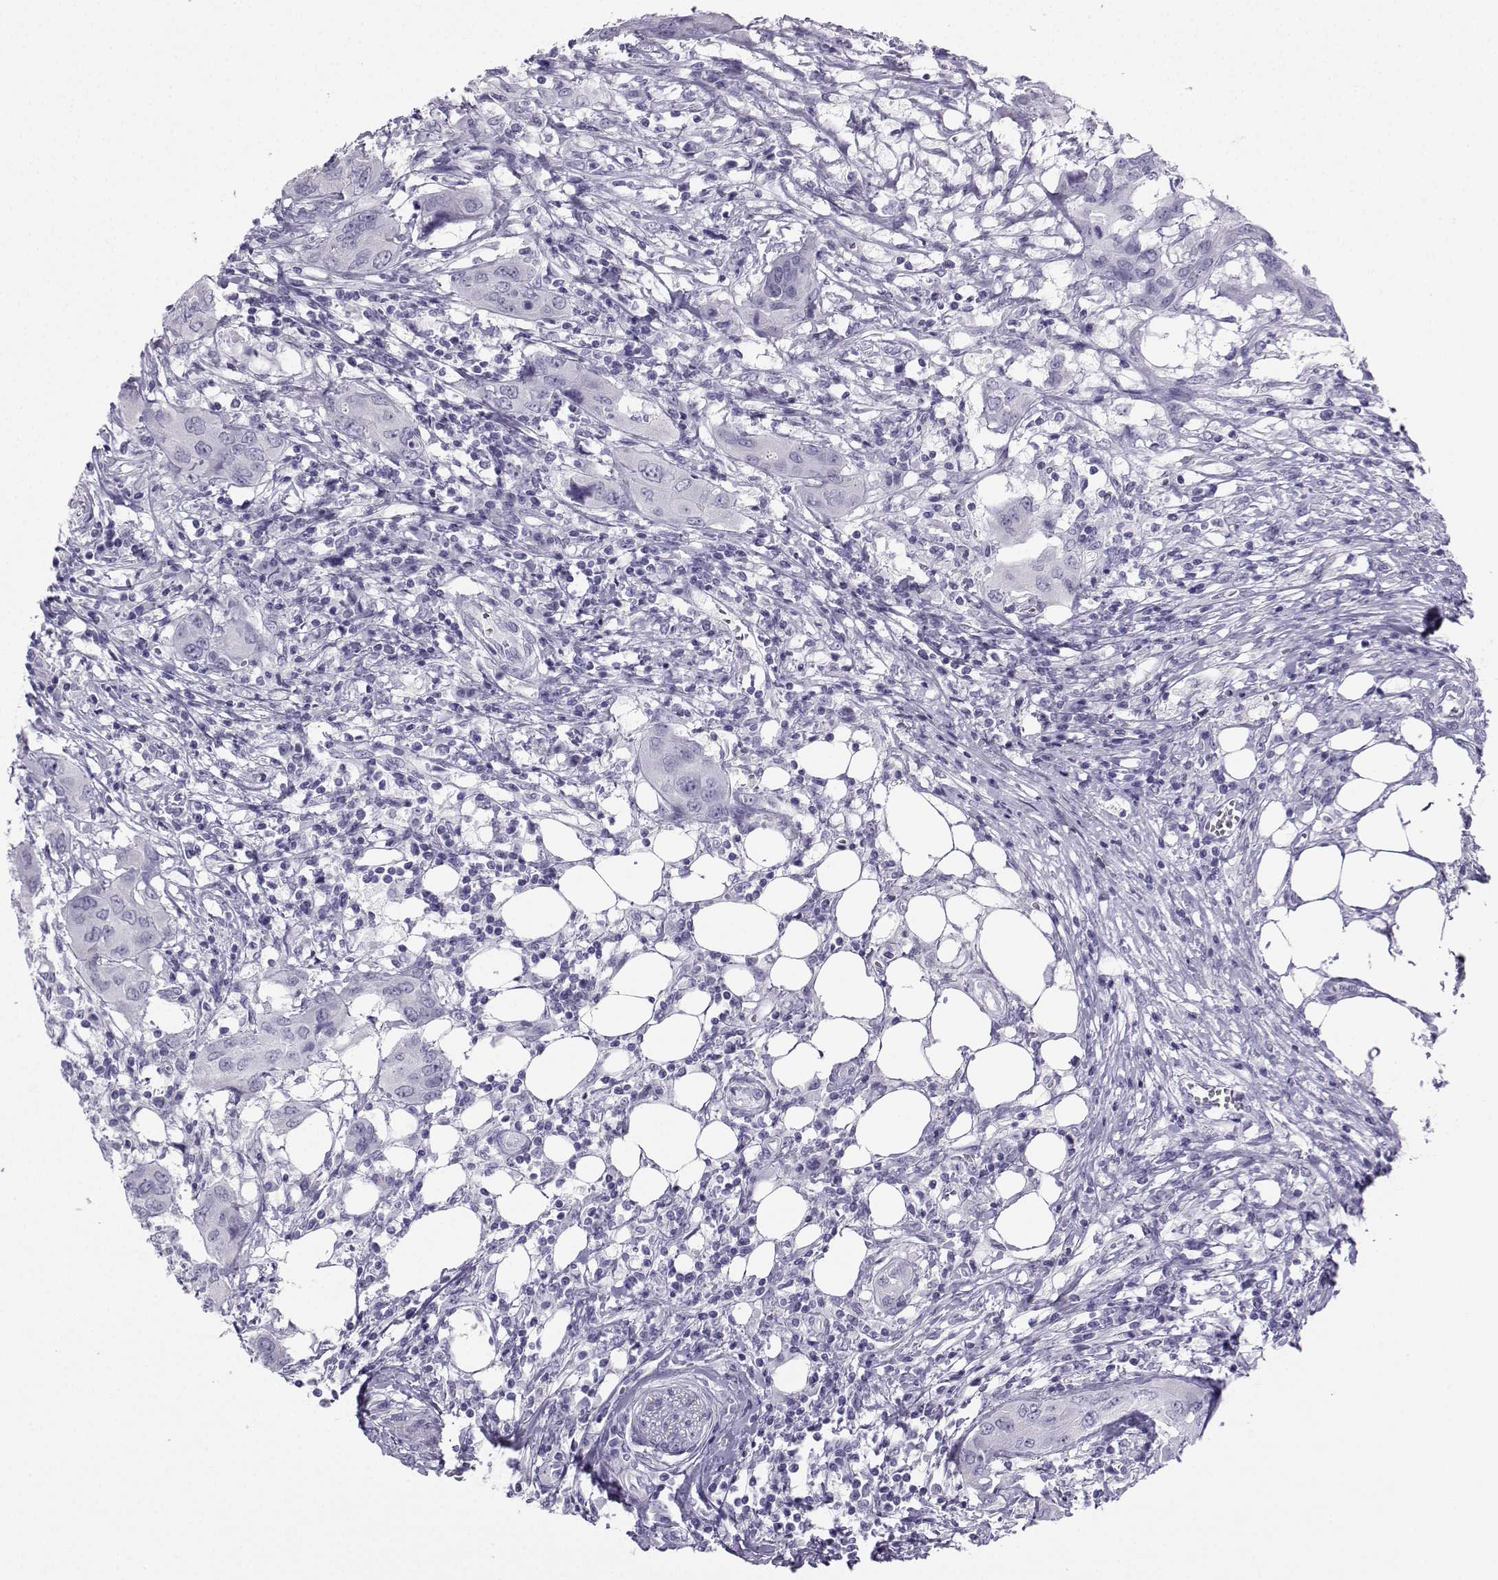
{"staining": {"intensity": "negative", "quantity": "none", "location": "none"}, "tissue": "urothelial cancer", "cell_type": "Tumor cells", "image_type": "cancer", "snomed": [{"axis": "morphology", "description": "Urothelial carcinoma, NOS"}, {"axis": "morphology", "description": "Urothelial carcinoma, High grade"}, {"axis": "topography", "description": "Urinary bladder"}], "caption": "This image is of urothelial cancer stained with immunohistochemistry to label a protein in brown with the nuclei are counter-stained blue. There is no positivity in tumor cells. (DAB IHC visualized using brightfield microscopy, high magnification).", "gene": "NEFL", "patient": {"sex": "male", "age": 63}}